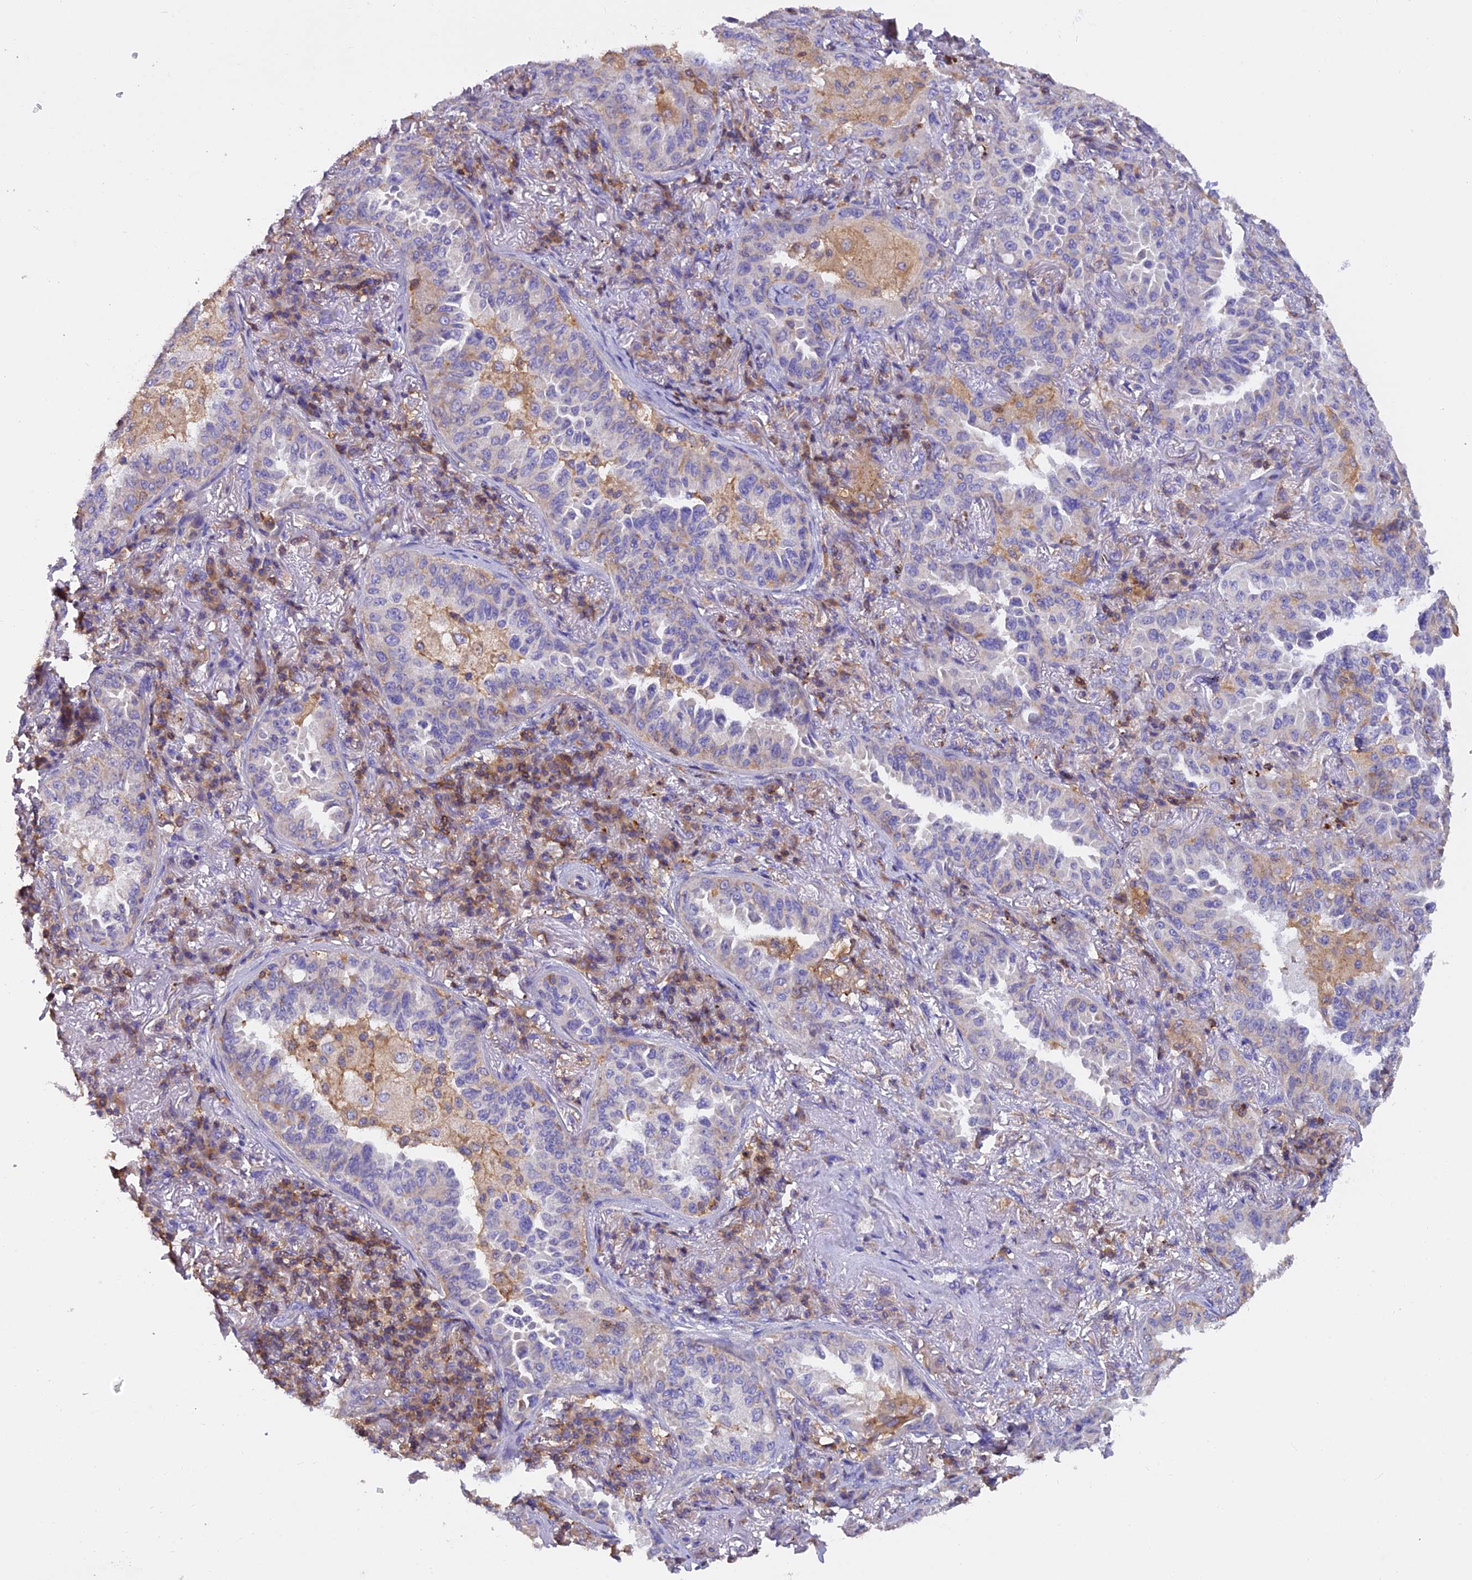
{"staining": {"intensity": "negative", "quantity": "none", "location": "none"}, "tissue": "lung cancer", "cell_type": "Tumor cells", "image_type": "cancer", "snomed": [{"axis": "morphology", "description": "Adenocarcinoma, NOS"}, {"axis": "topography", "description": "Lung"}], "caption": "A high-resolution micrograph shows immunohistochemistry (IHC) staining of lung cancer (adenocarcinoma), which demonstrates no significant staining in tumor cells.", "gene": "LPXN", "patient": {"sex": "female", "age": 69}}